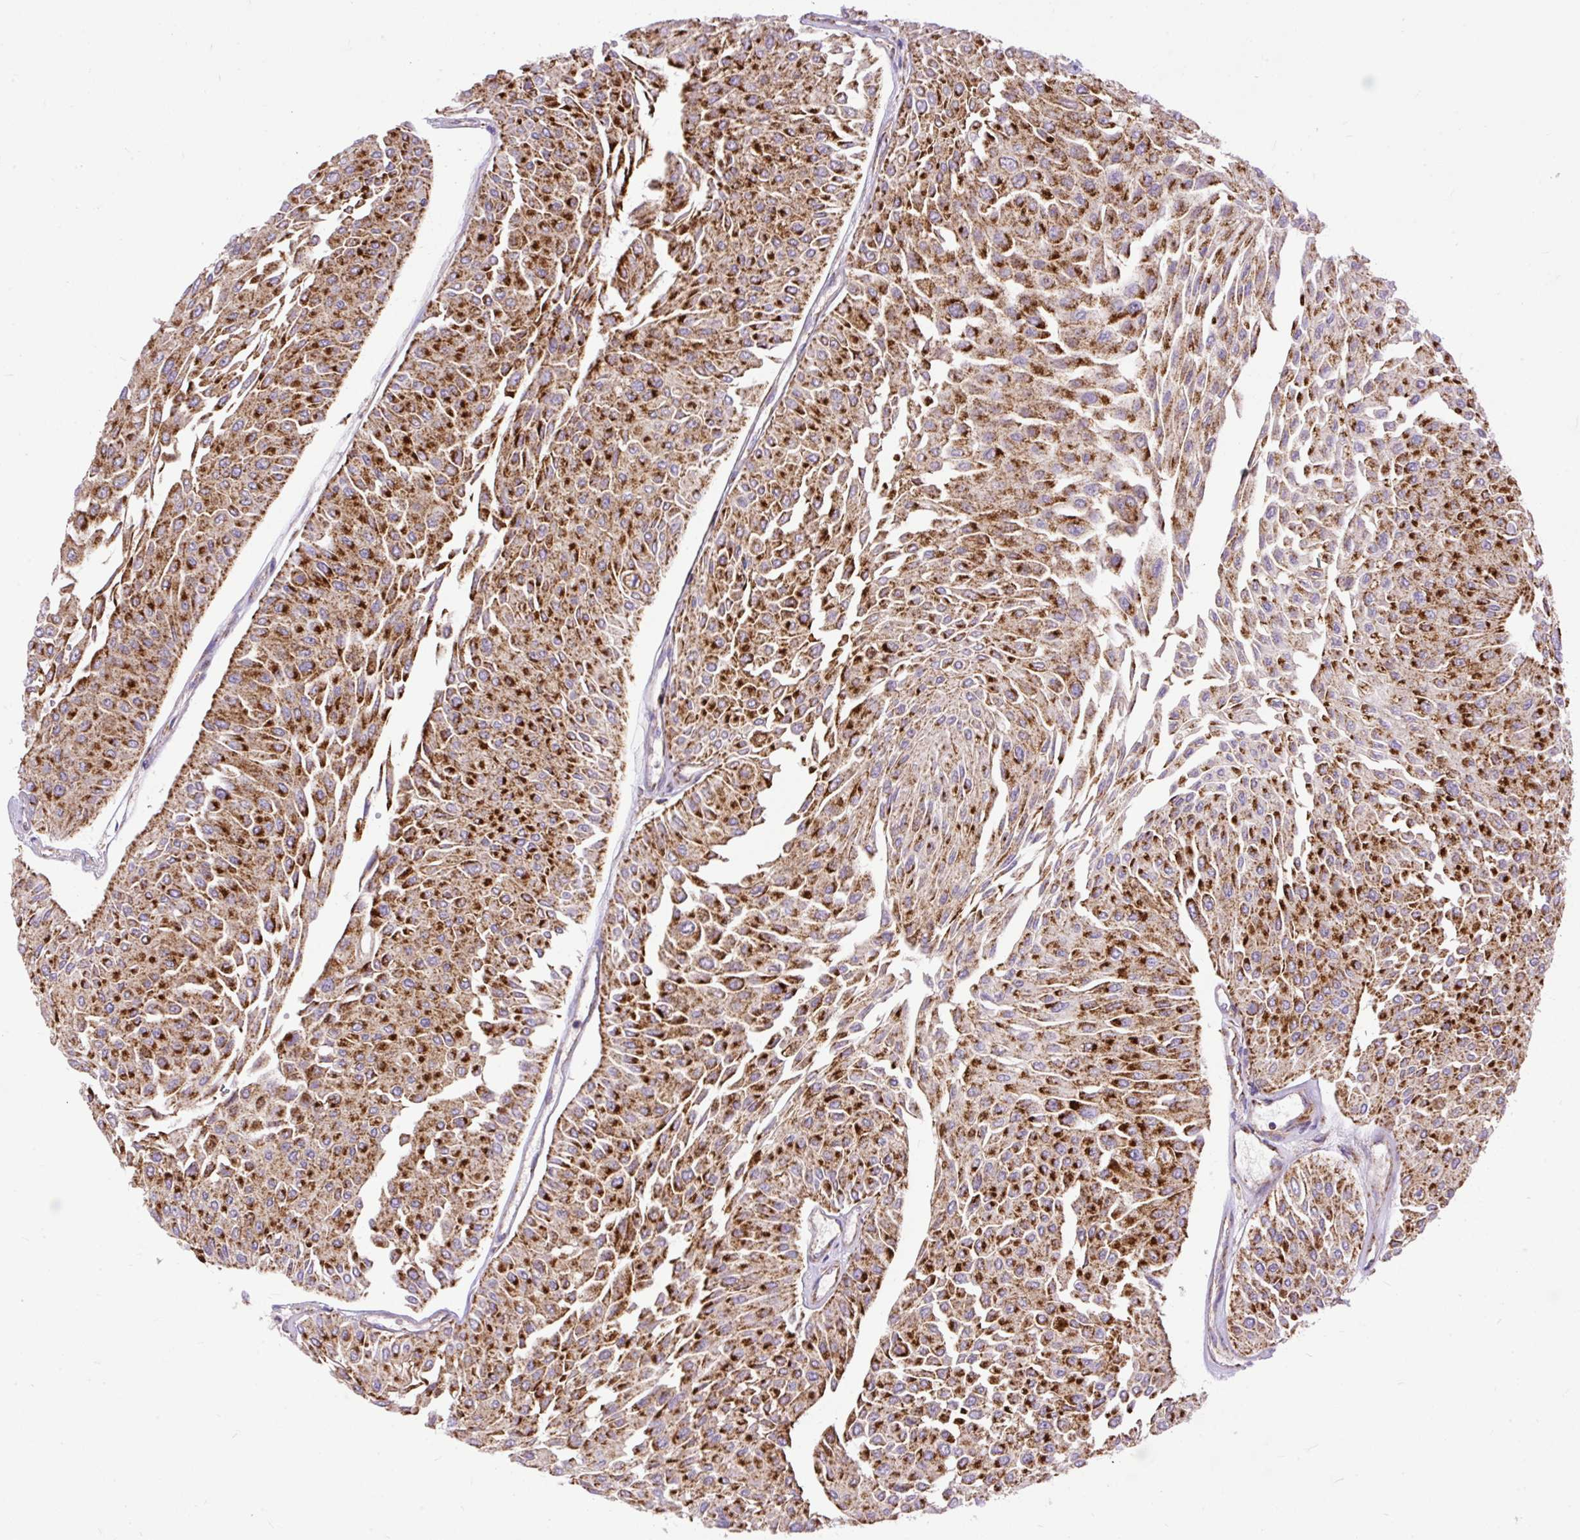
{"staining": {"intensity": "strong", "quantity": ">75%", "location": "cytoplasmic/membranous"}, "tissue": "urothelial cancer", "cell_type": "Tumor cells", "image_type": "cancer", "snomed": [{"axis": "morphology", "description": "Urothelial carcinoma, Low grade"}, {"axis": "topography", "description": "Urinary bladder"}], "caption": "A high-resolution micrograph shows immunohistochemistry staining of urothelial cancer, which displays strong cytoplasmic/membranous staining in approximately >75% of tumor cells. (Stains: DAB (3,3'-diaminobenzidine) in brown, nuclei in blue, Microscopy: brightfield microscopy at high magnification).", "gene": "TOMM40", "patient": {"sex": "male", "age": 67}}